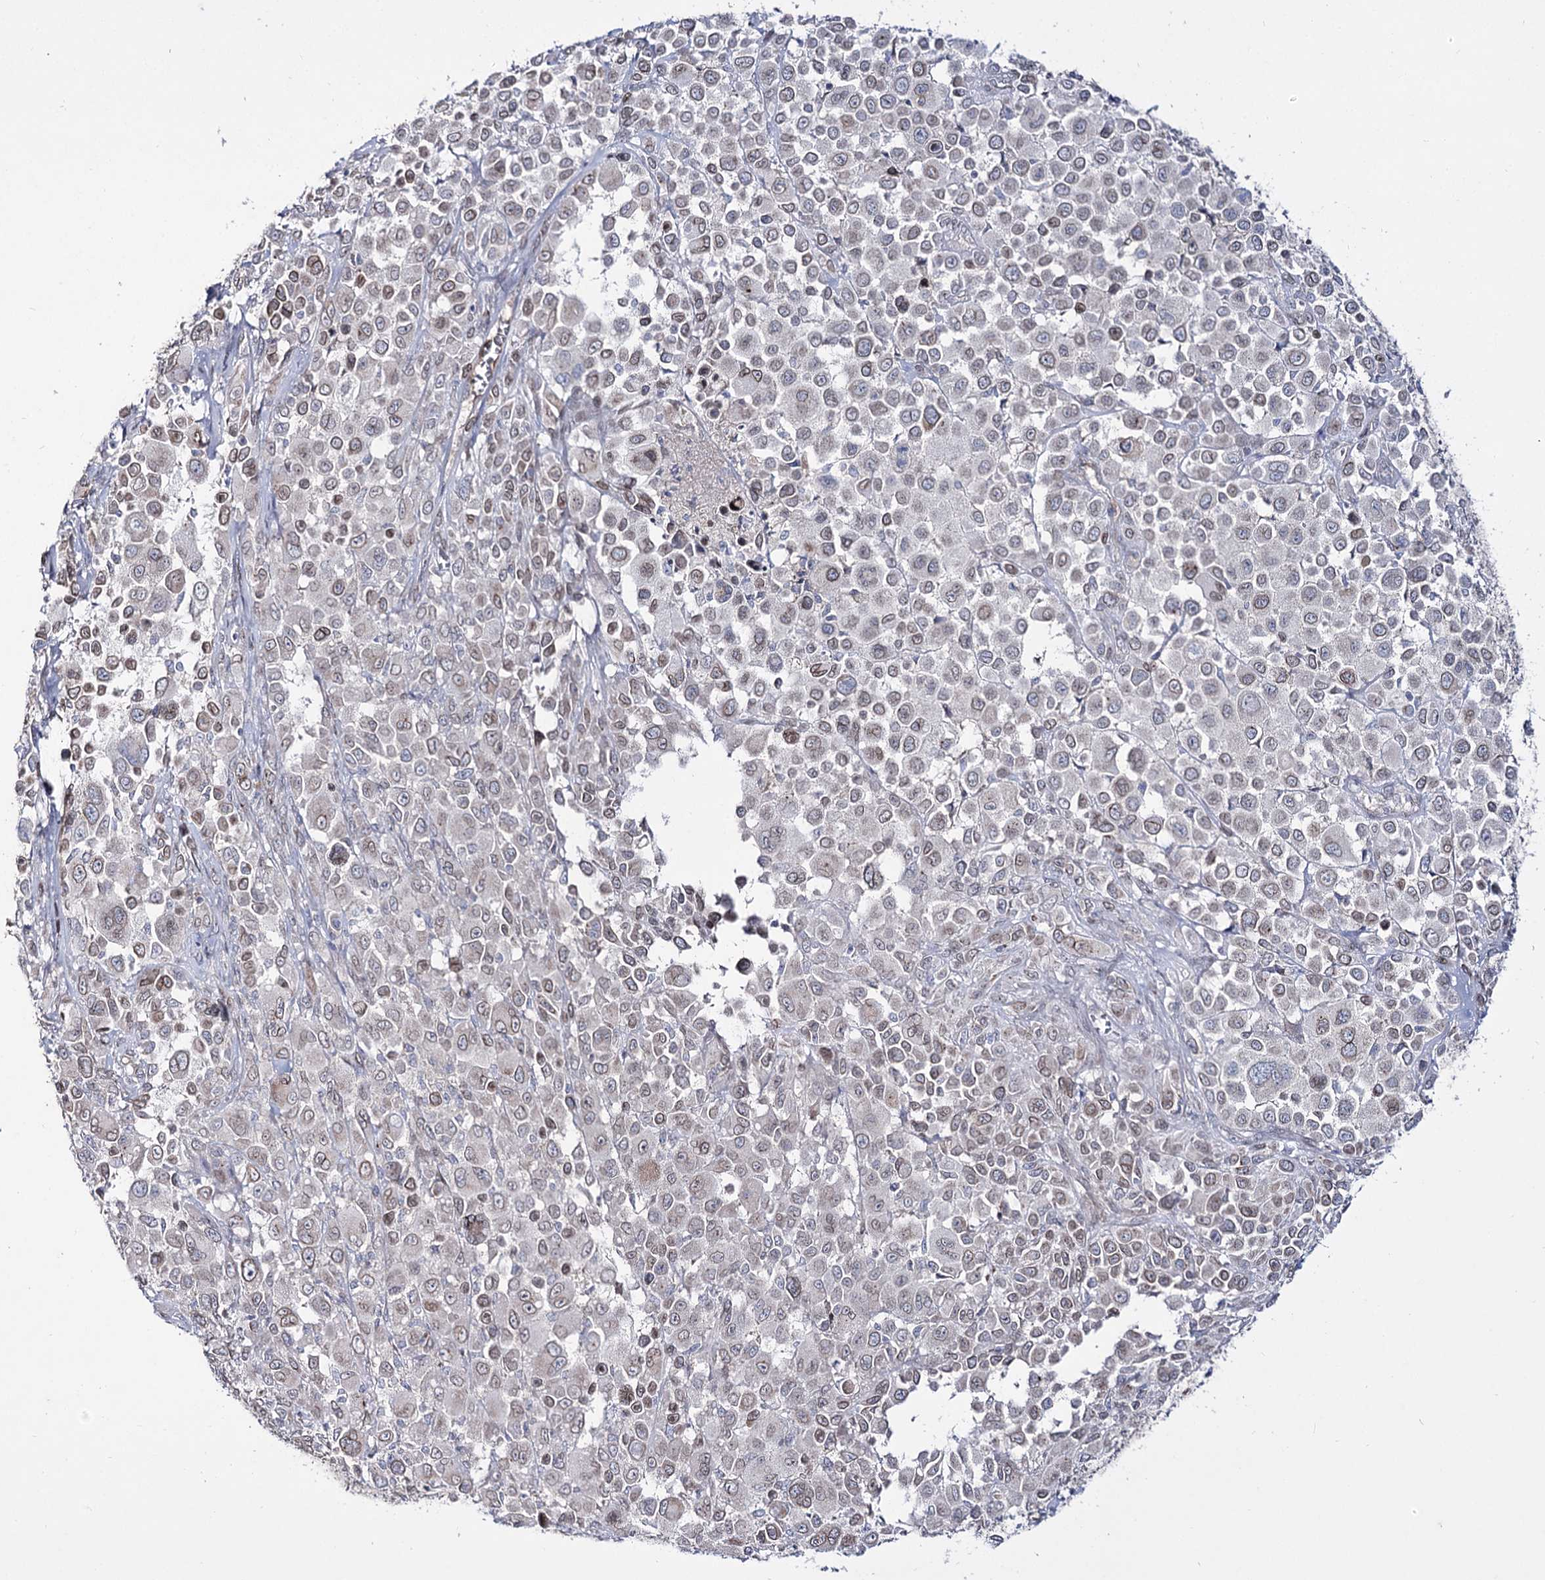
{"staining": {"intensity": "weak", "quantity": "<25%", "location": "cytoplasmic/membranous,nuclear"}, "tissue": "melanoma", "cell_type": "Tumor cells", "image_type": "cancer", "snomed": [{"axis": "morphology", "description": "Malignant melanoma, NOS"}, {"axis": "topography", "description": "Skin of trunk"}], "caption": "DAB immunohistochemical staining of human melanoma demonstrates no significant expression in tumor cells. (DAB (3,3'-diaminobenzidine) immunohistochemistry visualized using brightfield microscopy, high magnification).", "gene": "C11orf80", "patient": {"sex": "male", "age": 71}}